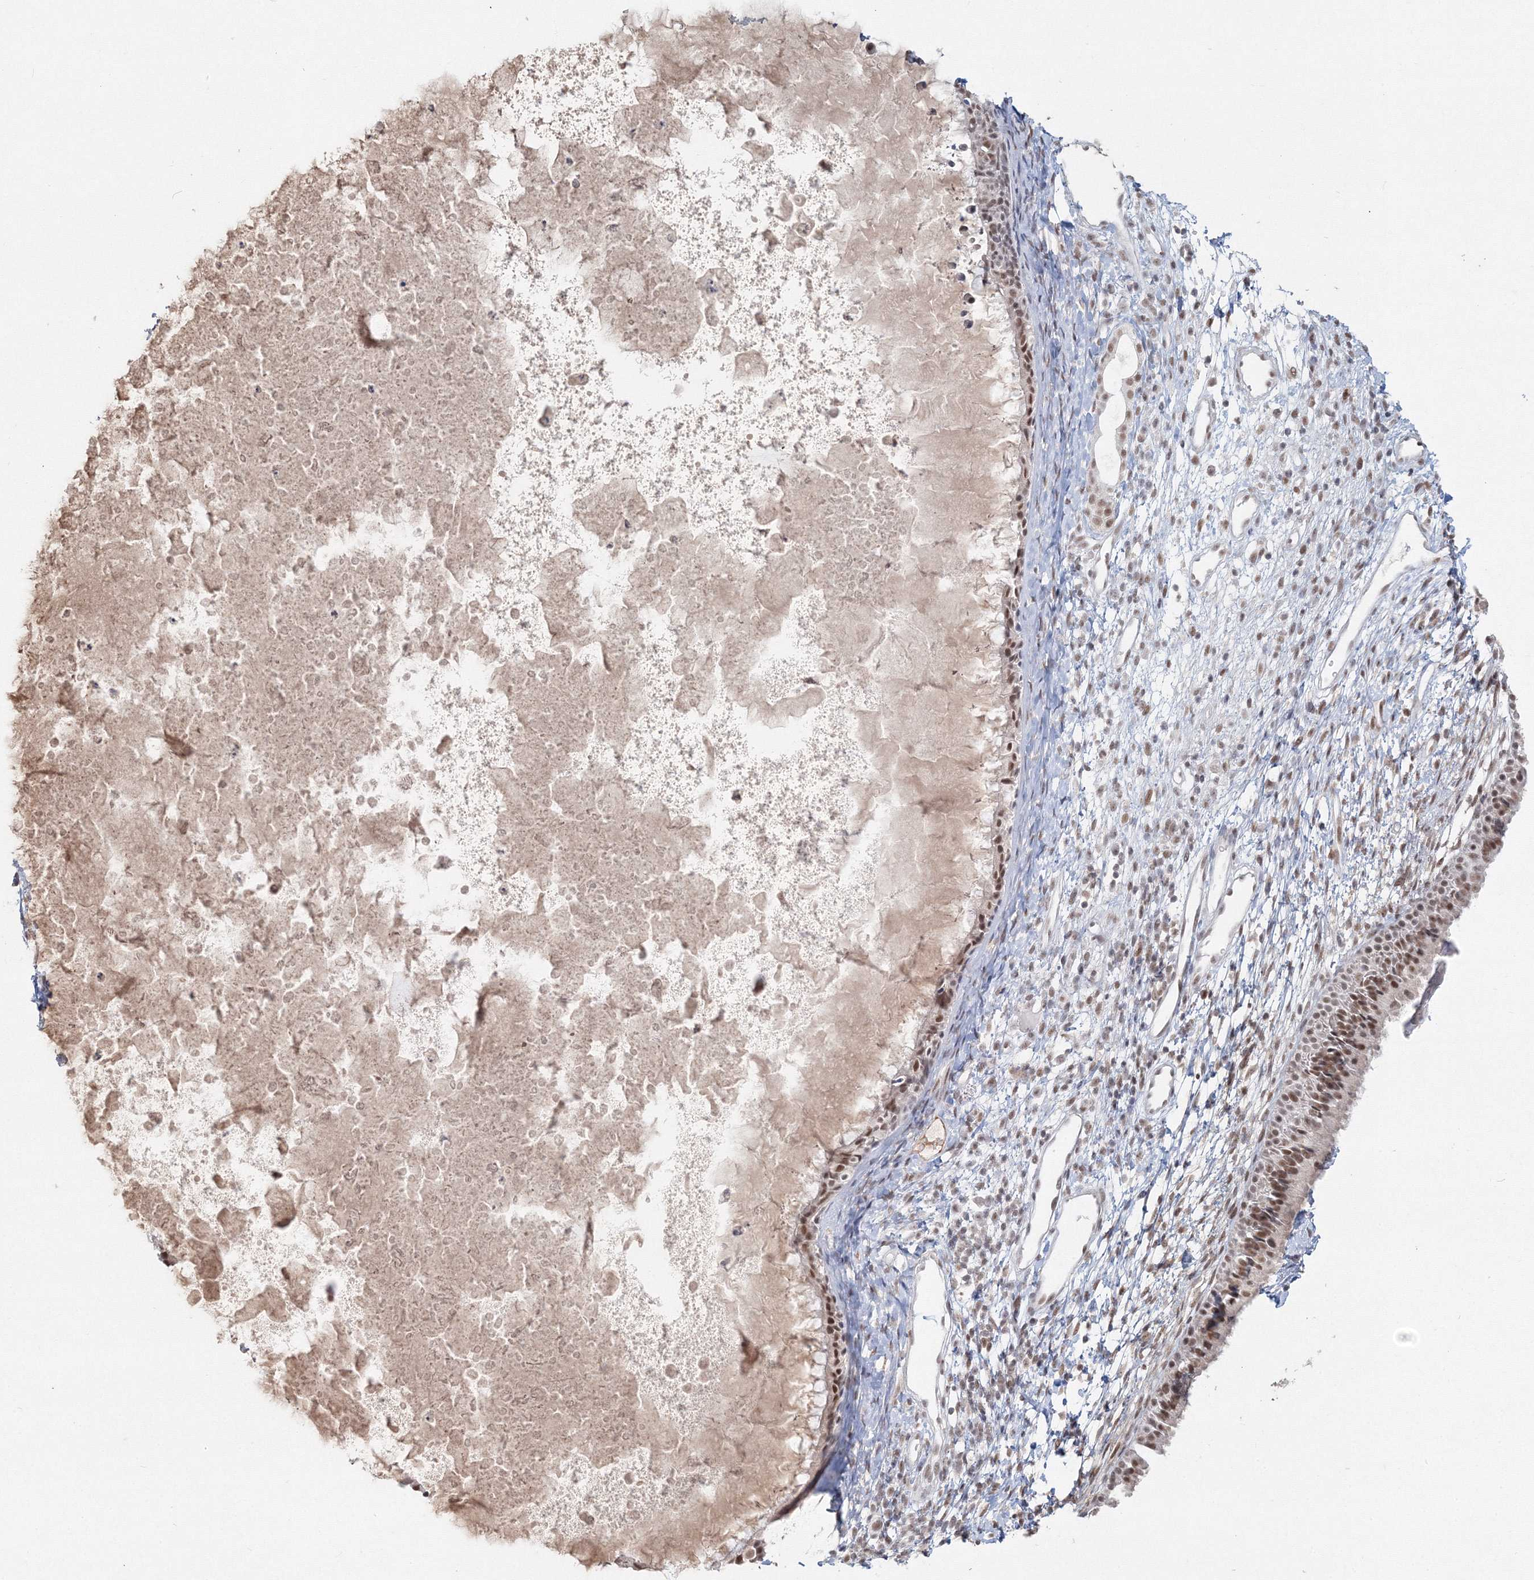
{"staining": {"intensity": "moderate", "quantity": ">75%", "location": "nuclear"}, "tissue": "nasopharynx", "cell_type": "Respiratory epithelial cells", "image_type": "normal", "snomed": [{"axis": "morphology", "description": "Normal tissue, NOS"}, {"axis": "topography", "description": "Nasopharynx"}], "caption": "IHC histopathology image of normal nasopharynx: human nasopharynx stained using immunohistochemistry (IHC) reveals medium levels of moderate protein expression localized specifically in the nuclear of respiratory epithelial cells, appearing as a nuclear brown color.", "gene": "IWS1", "patient": {"sex": "male", "age": 22}}